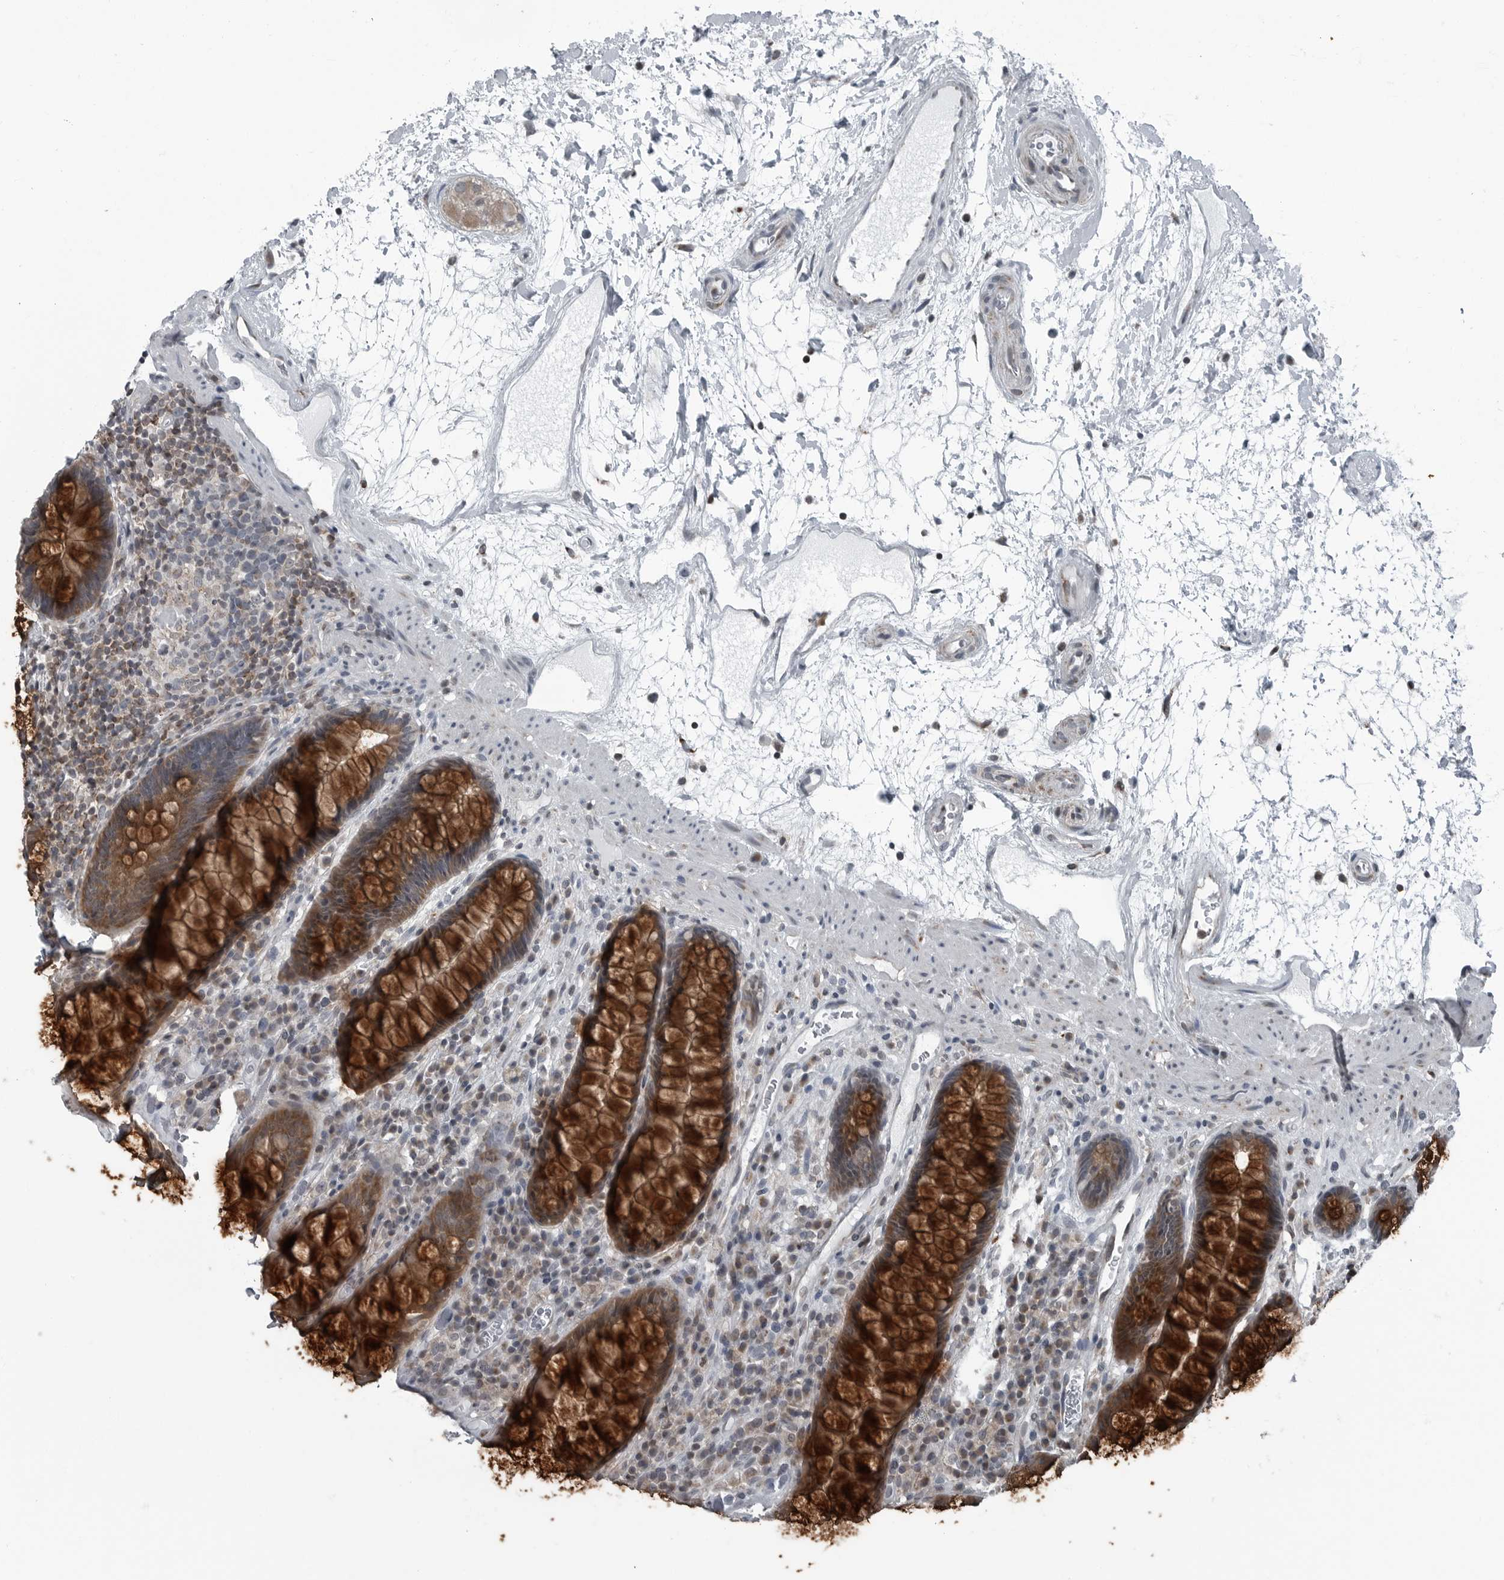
{"staining": {"intensity": "strong", "quantity": ">75%", "location": "cytoplasmic/membranous"}, "tissue": "rectum", "cell_type": "Glandular cells", "image_type": "normal", "snomed": [{"axis": "morphology", "description": "Normal tissue, NOS"}, {"axis": "topography", "description": "Rectum"}], "caption": "Immunohistochemical staining of benign rectum demonstrates high levels of strong cytoplasmic/membranous expression in approximately >75% of glandular cells. (IHC, brightfield microscopy, high magnification).", "gene": "GAK", "patient": {"sex": "male", "age": 64}}